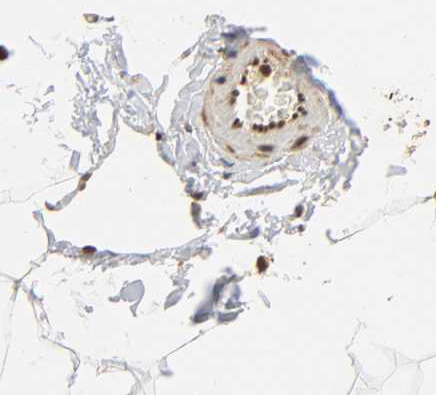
{"staining": {"intensity": "negative", "quantity": "none", "location": "none"}, "tissue": "adipose tissue", "cell_type": "Adipocytes", "image_type": "normal", "snomed": [{"axis": "morphology", "description": "Normal tissue, NOS"}, {"axis": "morphology", "description": "Duct carcinoma"}, {"axis": "topography", "description": "Breast"}, {"axis": "topography", "description": "Adipose tissue"}], "caption": "IHC image of unremarkable adipose tissue: human adipose tissue stained with DAB (3,3'-diaminobenzidine) displays no significant protein staining in adipocytes. Nuclei are stained in blue.", "gene": "NEMF", "patient": {"sex": "female", "age": 37}}